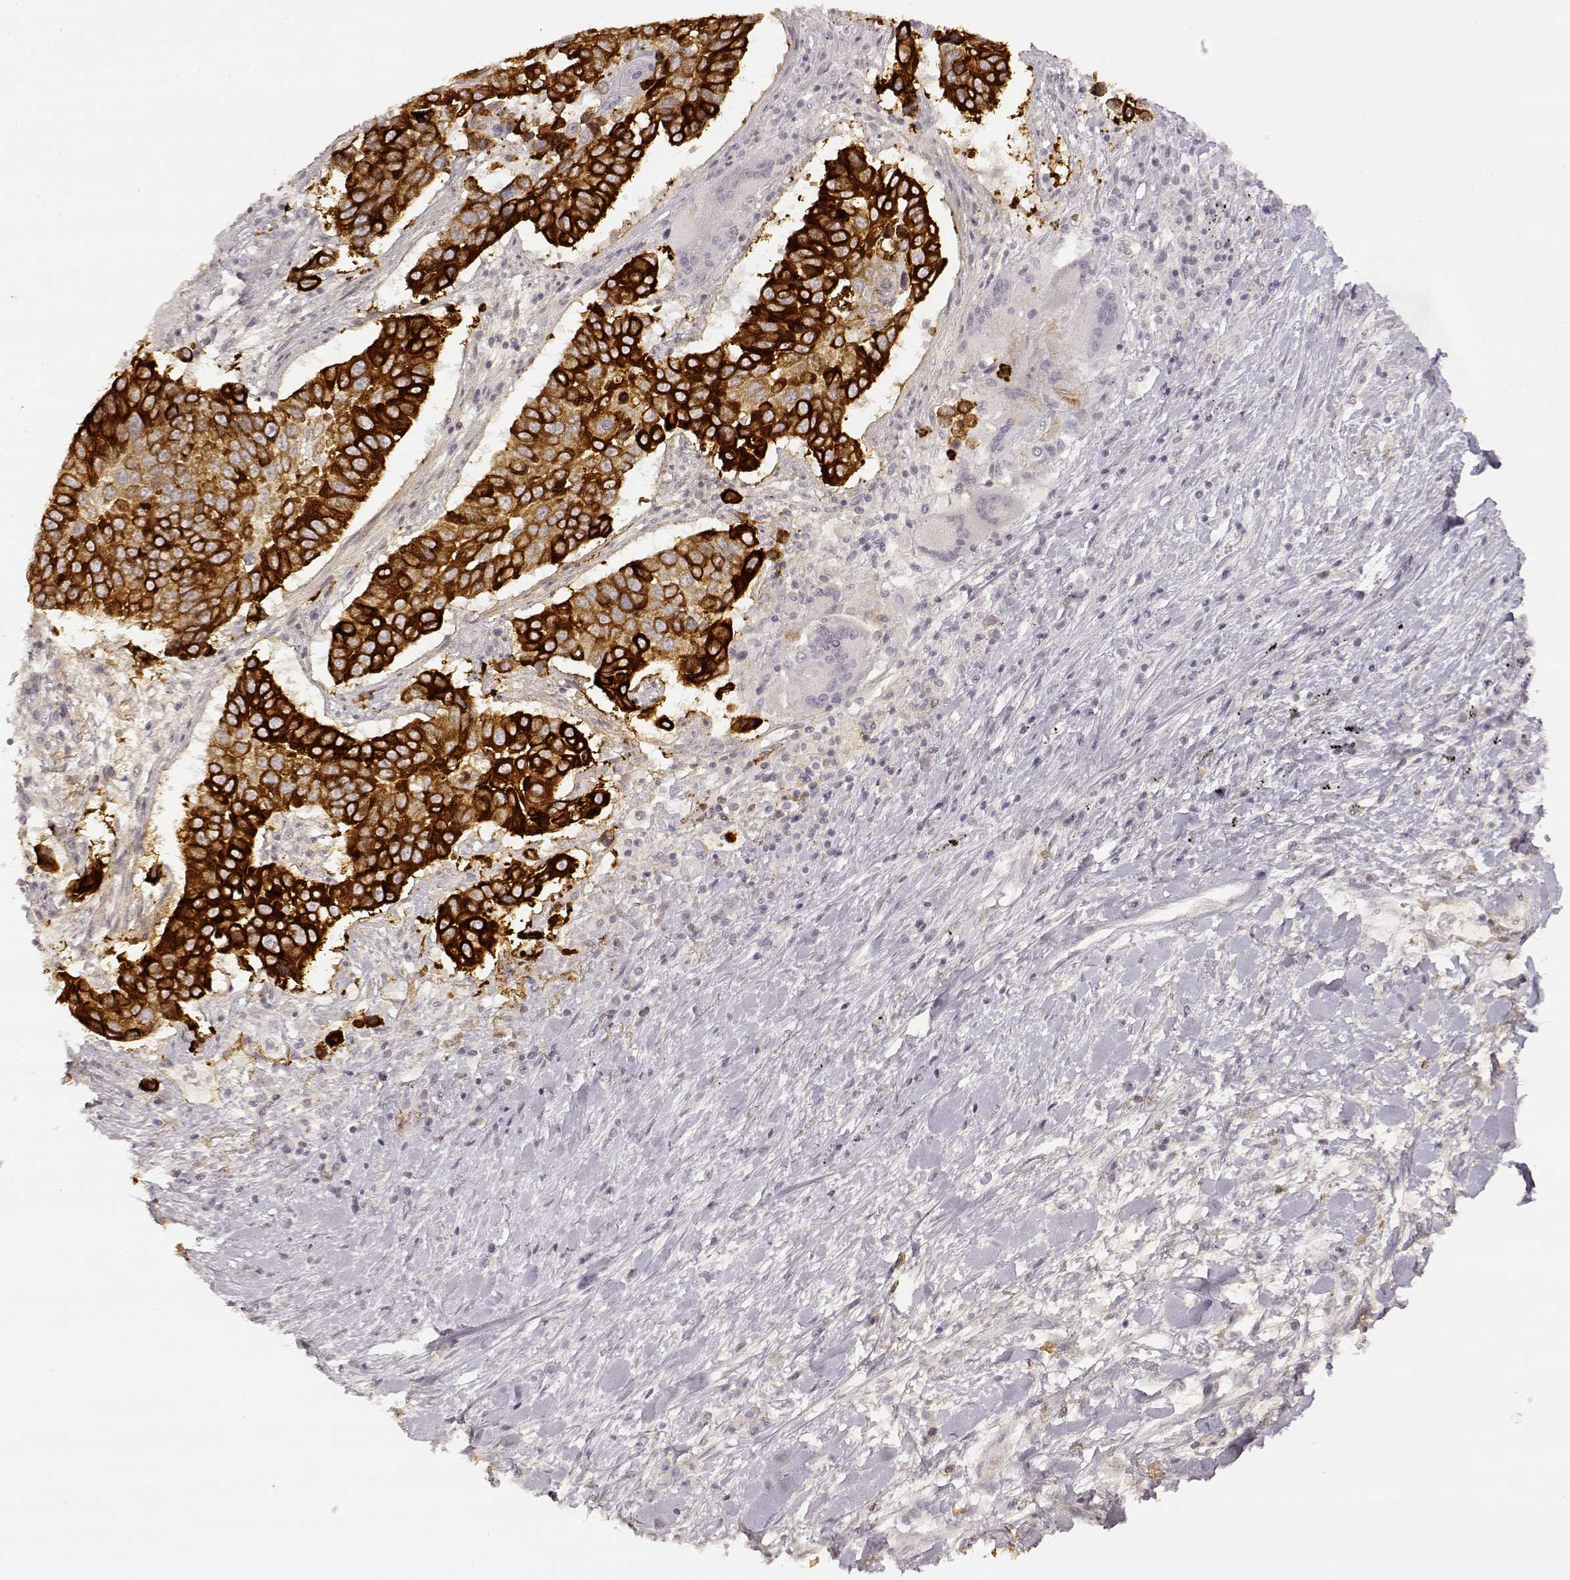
{"staining": {"intensity": "strong", "quantity": ">75%", "location": "cytoplasmic/membranous"}, "tissue": "lung cancer", "cell_type": "Tumor cells", "image_type": "cancer", "snomed": [{"axis": "morphology", "description": "Squamous cell carcinoma, NOS"}, {"axis": "topography", "description": "Lung"}], "caption": "Immunohistochemistry (DAB (3,3'-diaminobenzidine)) staining of human lung squamous cell carcinoma reveals strong cytoplasmic/membranous protein positivity in about >75% of tumor cells.", "gene": "LAMC2", "patient": {"sex": "male", "age": 73}}